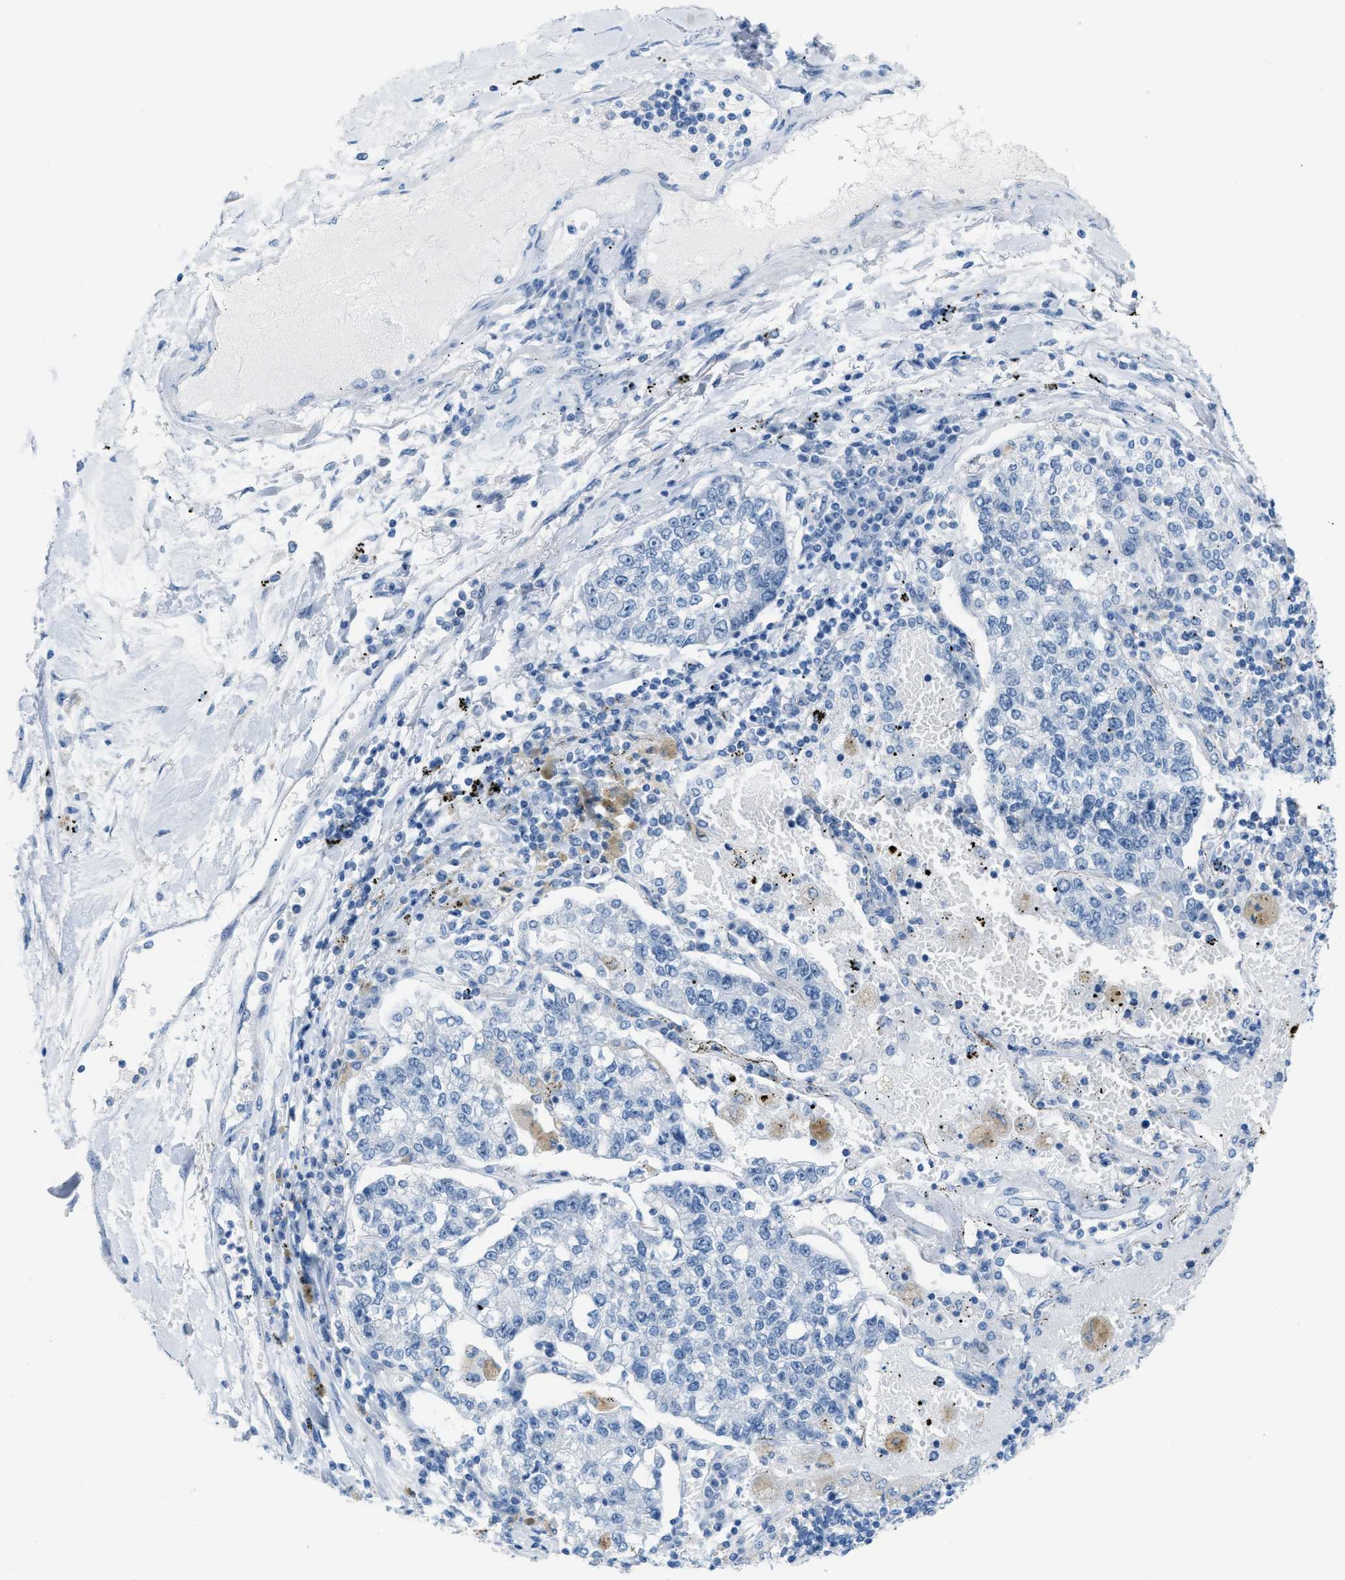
{"staining": {"intensity": "negative", "quantity": "none", "location": "none"}, "tissue": "lung cancer", "cell_type": "Tumor cells", "image_type": "cancer", "snomed": [{"axis": "morphology", "description": "Adenocarcinoma, NOS"}, {"axis": "topography", "description": "Lung"}], "caption": "An immunohistochemistry histopathology image of lung cancer (adenocarcinoma) is shown. There is no staining in tumor cells of lung cancer (adenocarcinoma).", "gene": "PHRF1", "patient": {"sex": "male", "age": 49}}